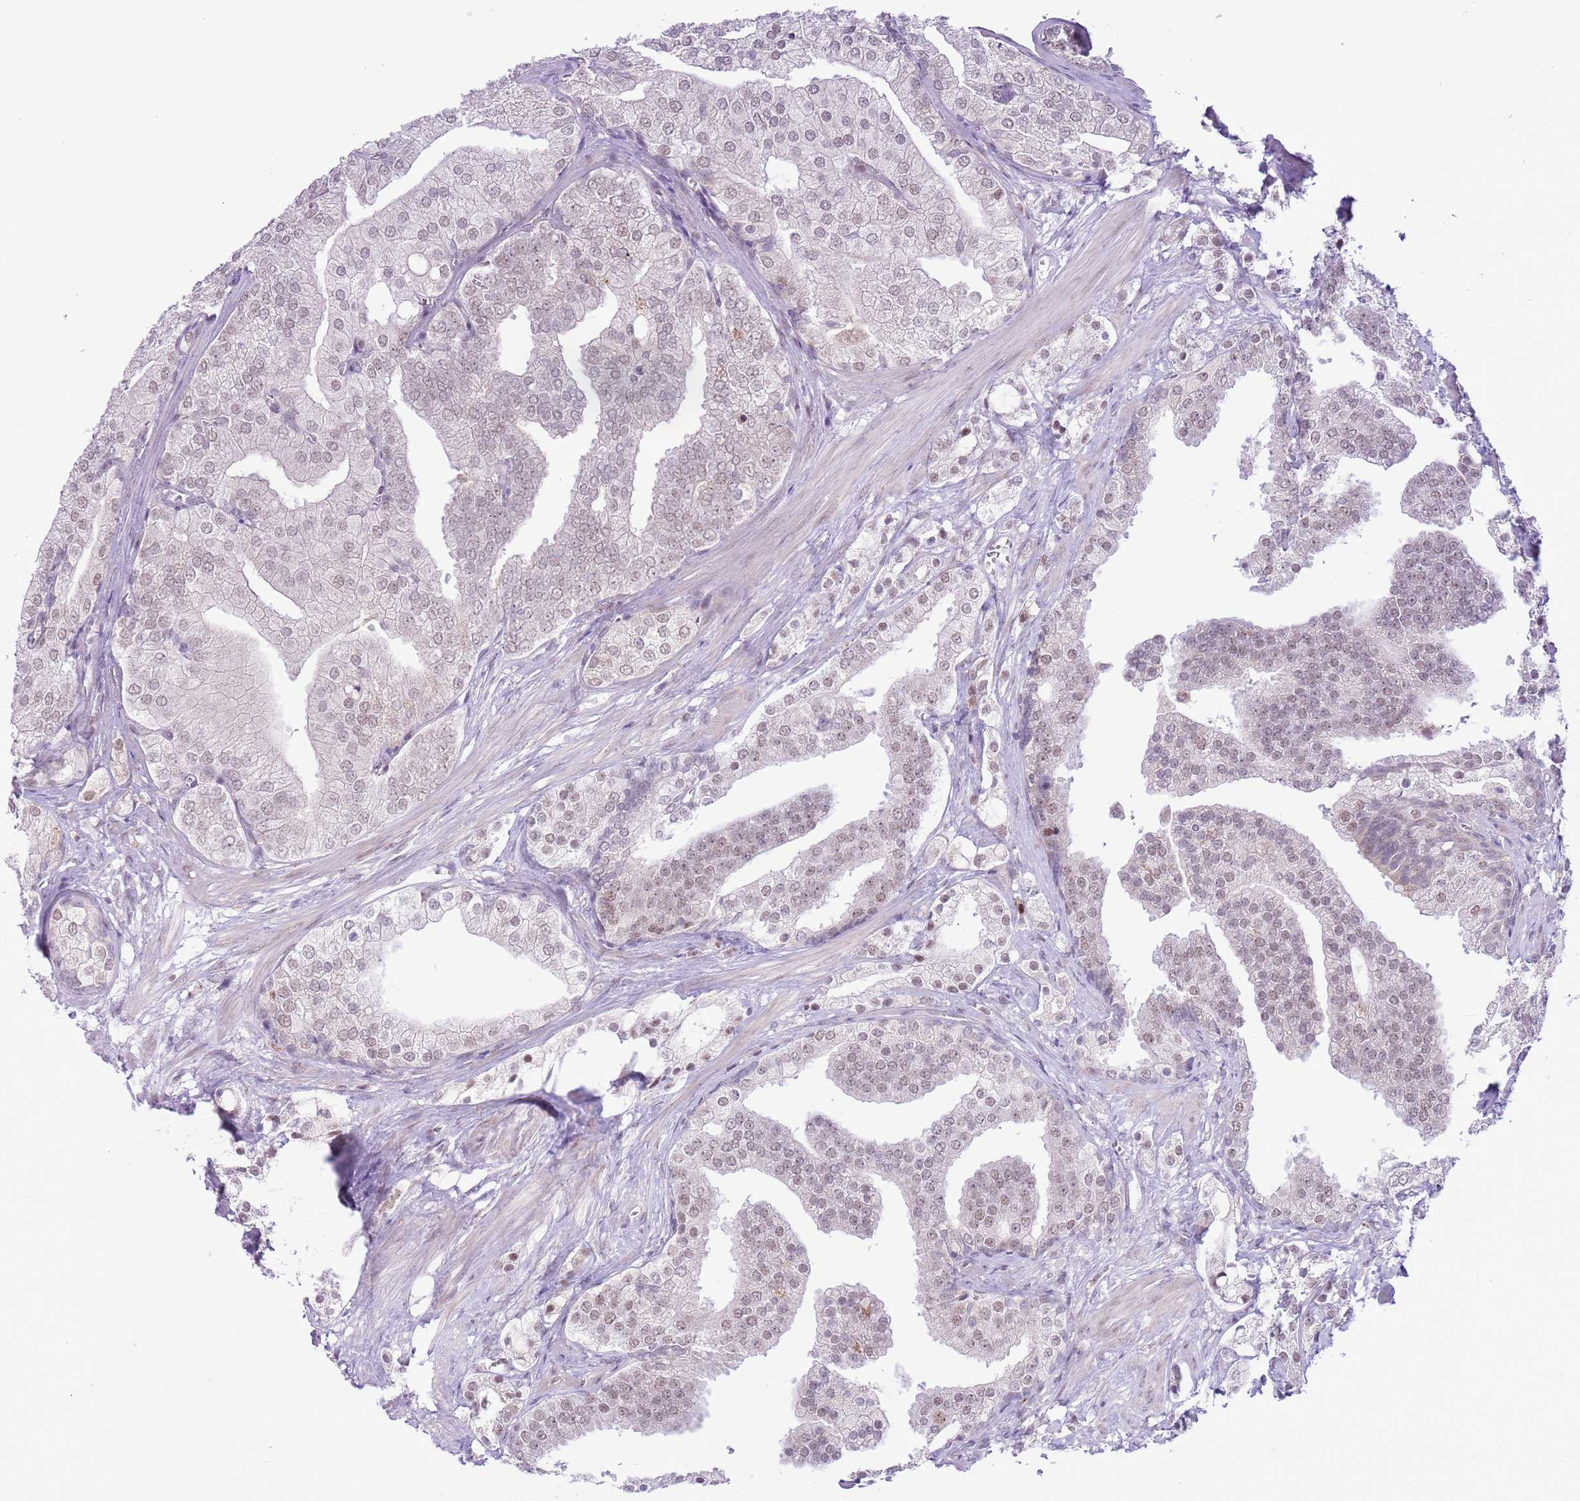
{"staining": {"intensity": "weak", "quantity": "25%-75%", "location": "nuclear"}, "tissue": "prostate cancer", "cell_type": "Tumor cells", "image_type": "cancer", "snomed": [{"axis": "morphology", "description": "Adenocarcinoma, High grade"}, {"axis": "topography", "description": "Prostate"}], "caption": "Prostate high-grade adenocarcinoma tissue demonstrates weak nuclear expression in about 25%-75% of tumor cells (DAB IHC with brightfield microscopy, high magnification).", "gene": "ZNF576", "patient": {"sex": "male", "age": 50}}